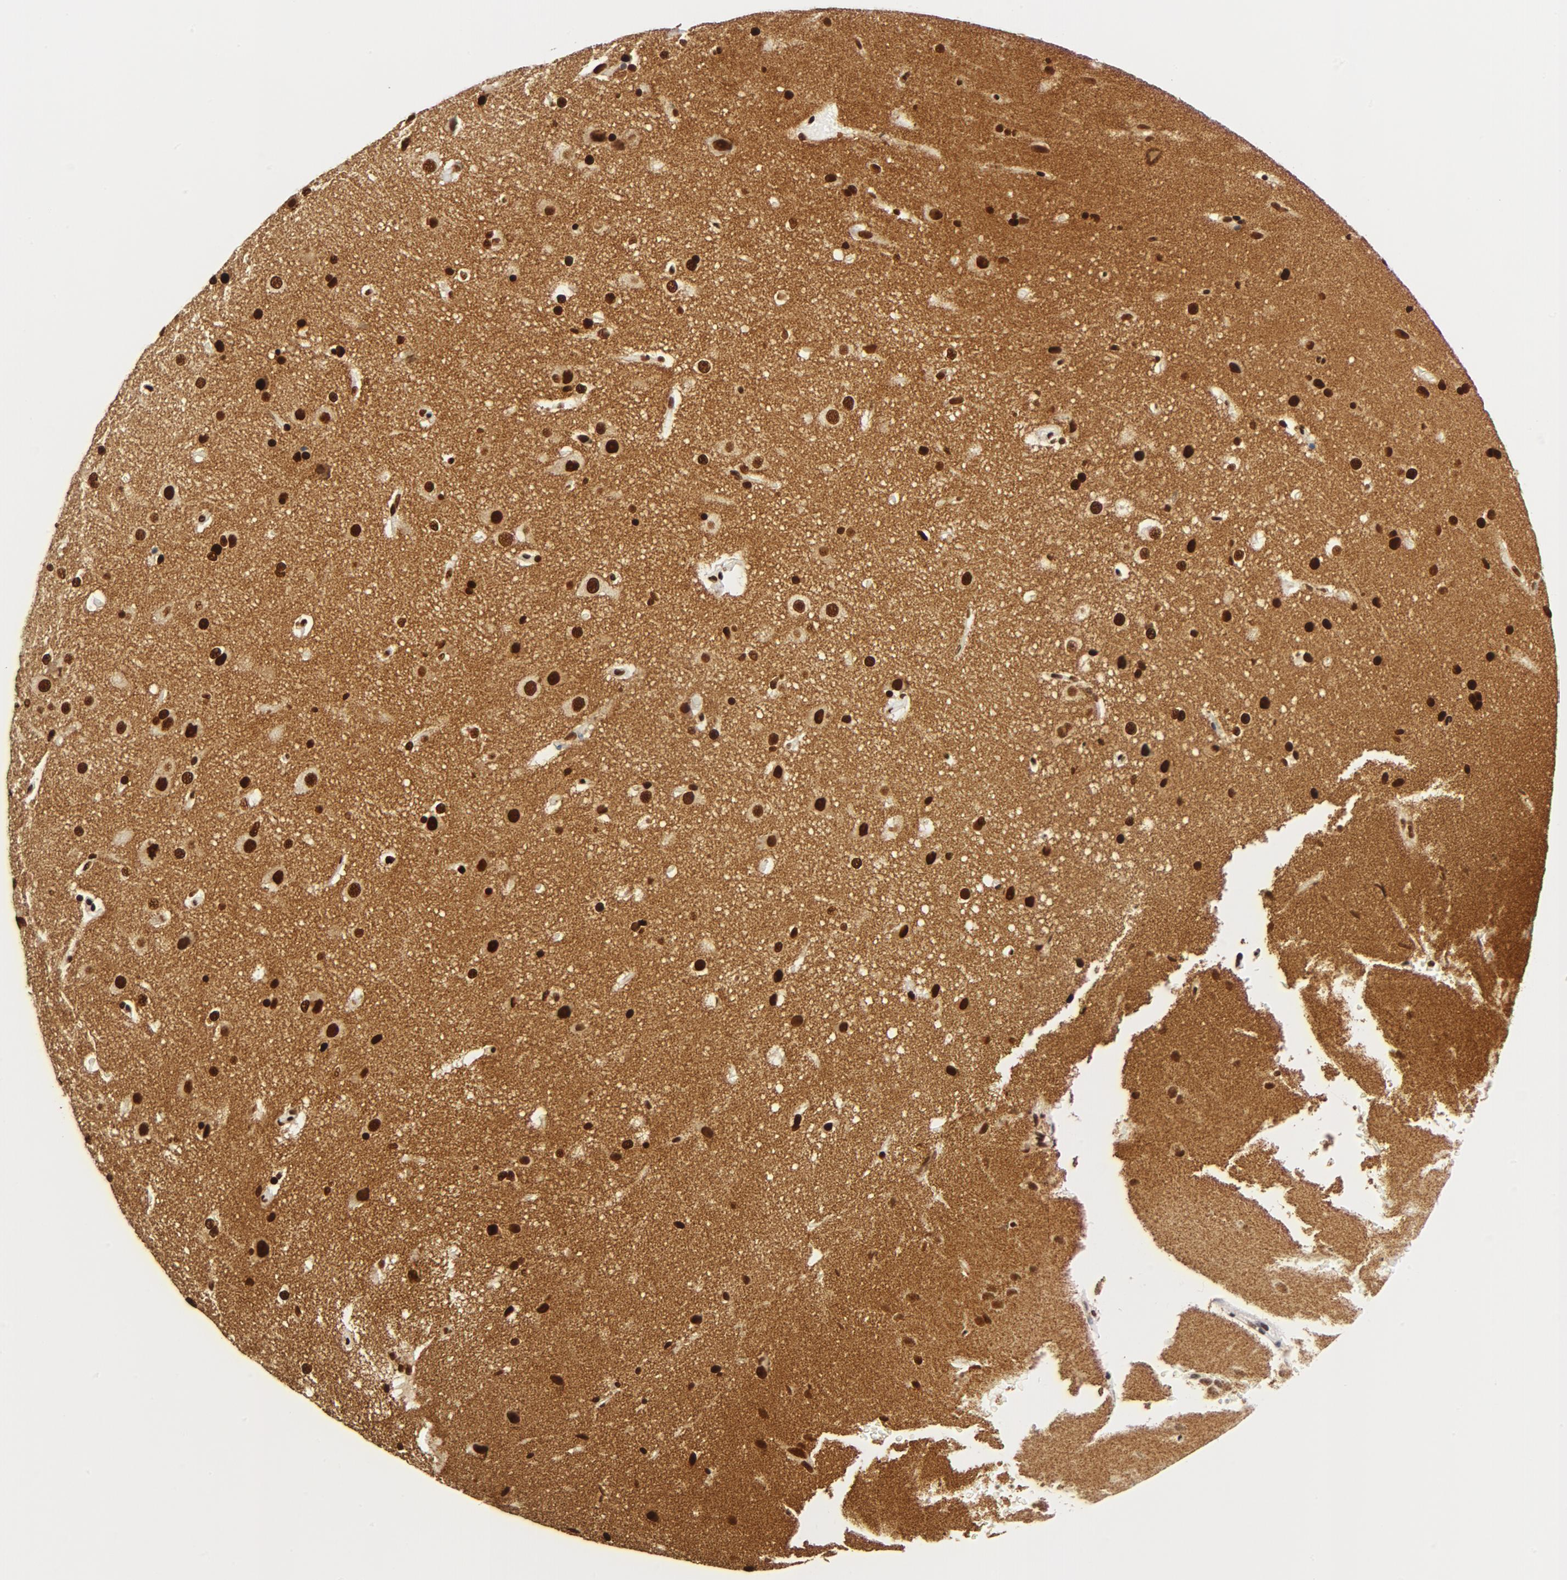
{"staining": {"intensity": "strong", "quantity": ">75%", "location": "nuclear"}, "tissue": "glioma", "cell_type": "Tumor cells", "image_type": "cancer", "snomed": [{"axis": "morphology", "description": "Glioma, malignant, Low grade"}, {"axis": "topography", "description": "Cerebral cortex"}], "caption": "The immunohistochemical stain labels strong nuclear positivity in tumor cells of glioma tissue.", "gene": "CTBP1", "patient": {"sex": "female", "age": 47}}